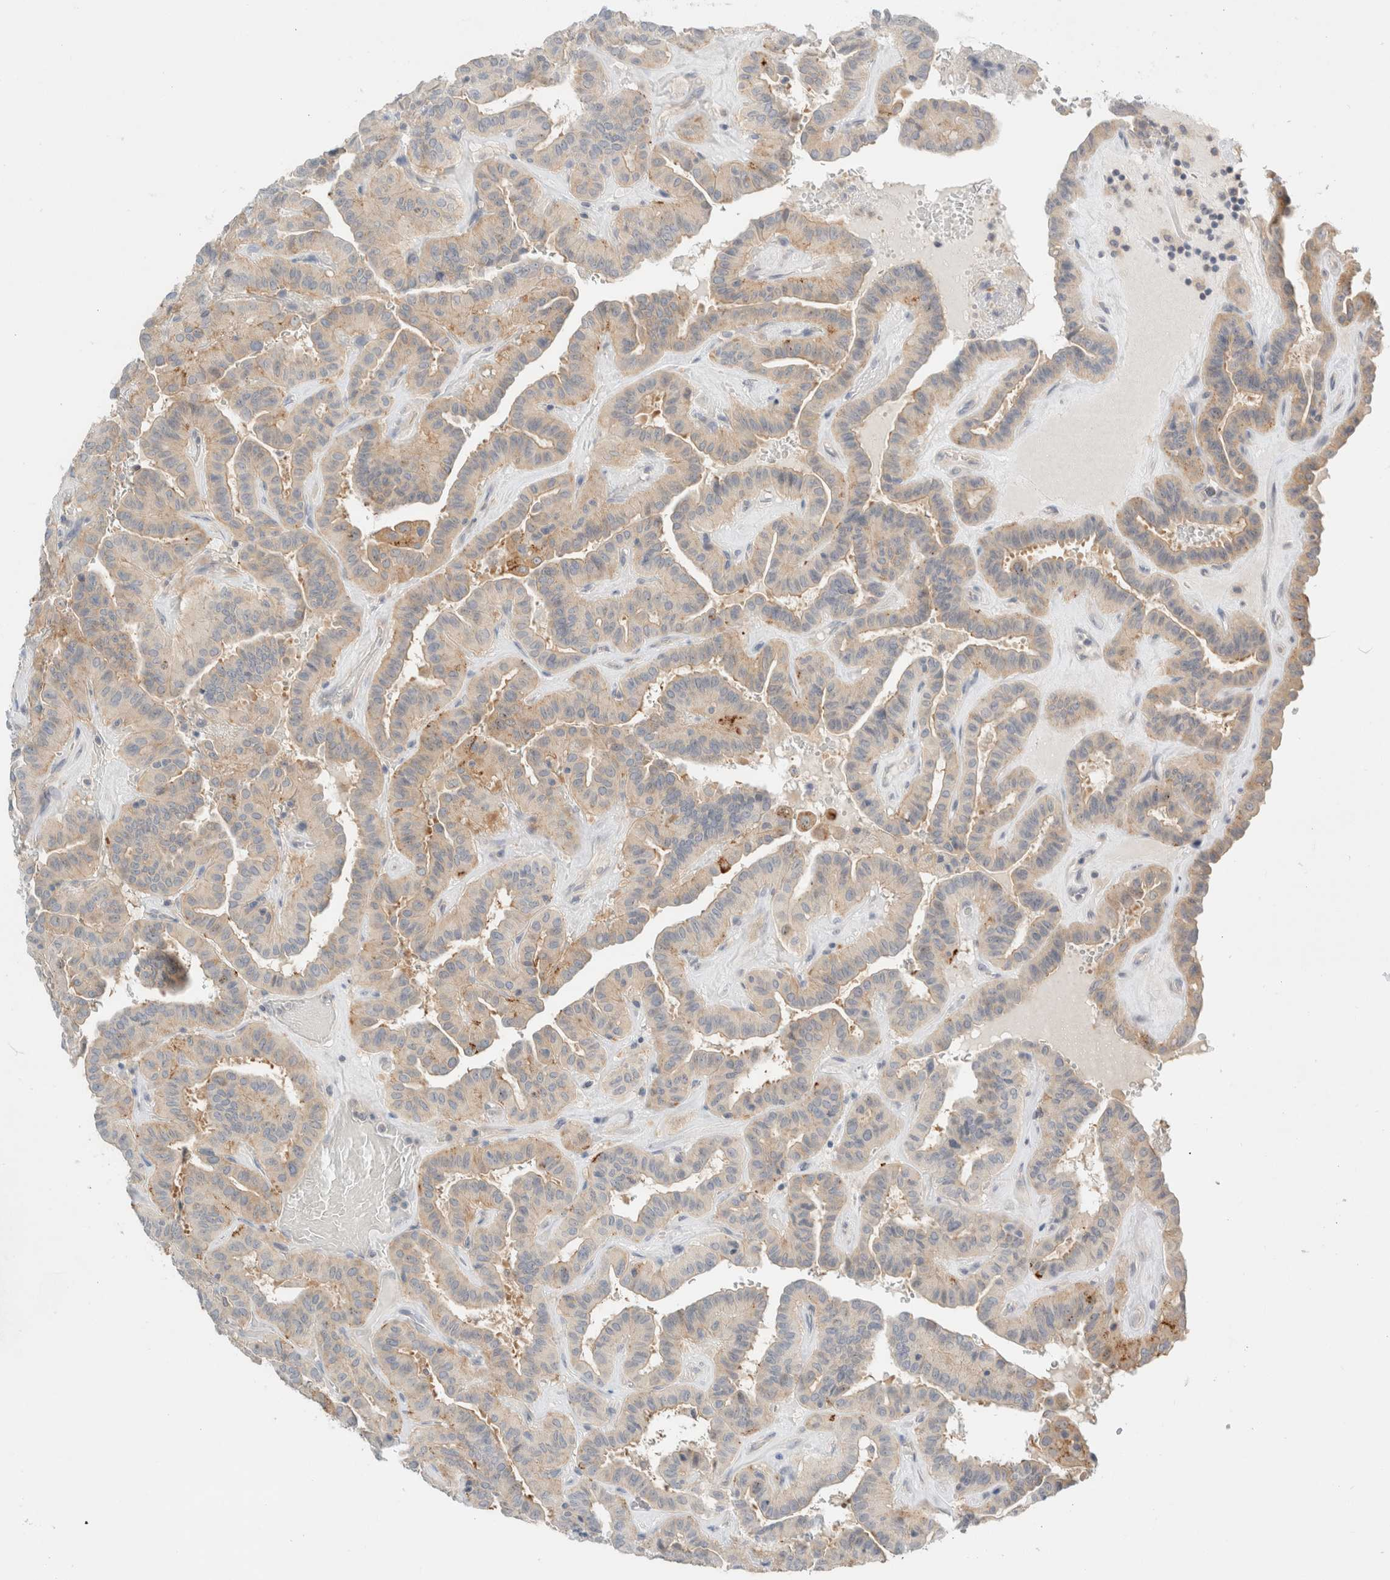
{"staining": {"intensity": "weak", "quantity": "25%-75%", "location": "cytoplasmic/membranous"}, "tissue": "thyroid cancer", "cell_type": "Tumor cells", "image_type": "cancer", "snomed": [{"axis": "morphology", "description": "Papillary adenocarcinoma, NOS"}, {"axis": "topography", "description": "Thyroid gland"}], "caption": "DAB immunohistochemical staining of human thyroid papillary adenocarcinoma demonstrates weak cytoplasmic/membranous protein expression in about 25%-75% of tumor cells.", "gene": "SDR16C5", "patient": {"sex": "male", "age": 77}}